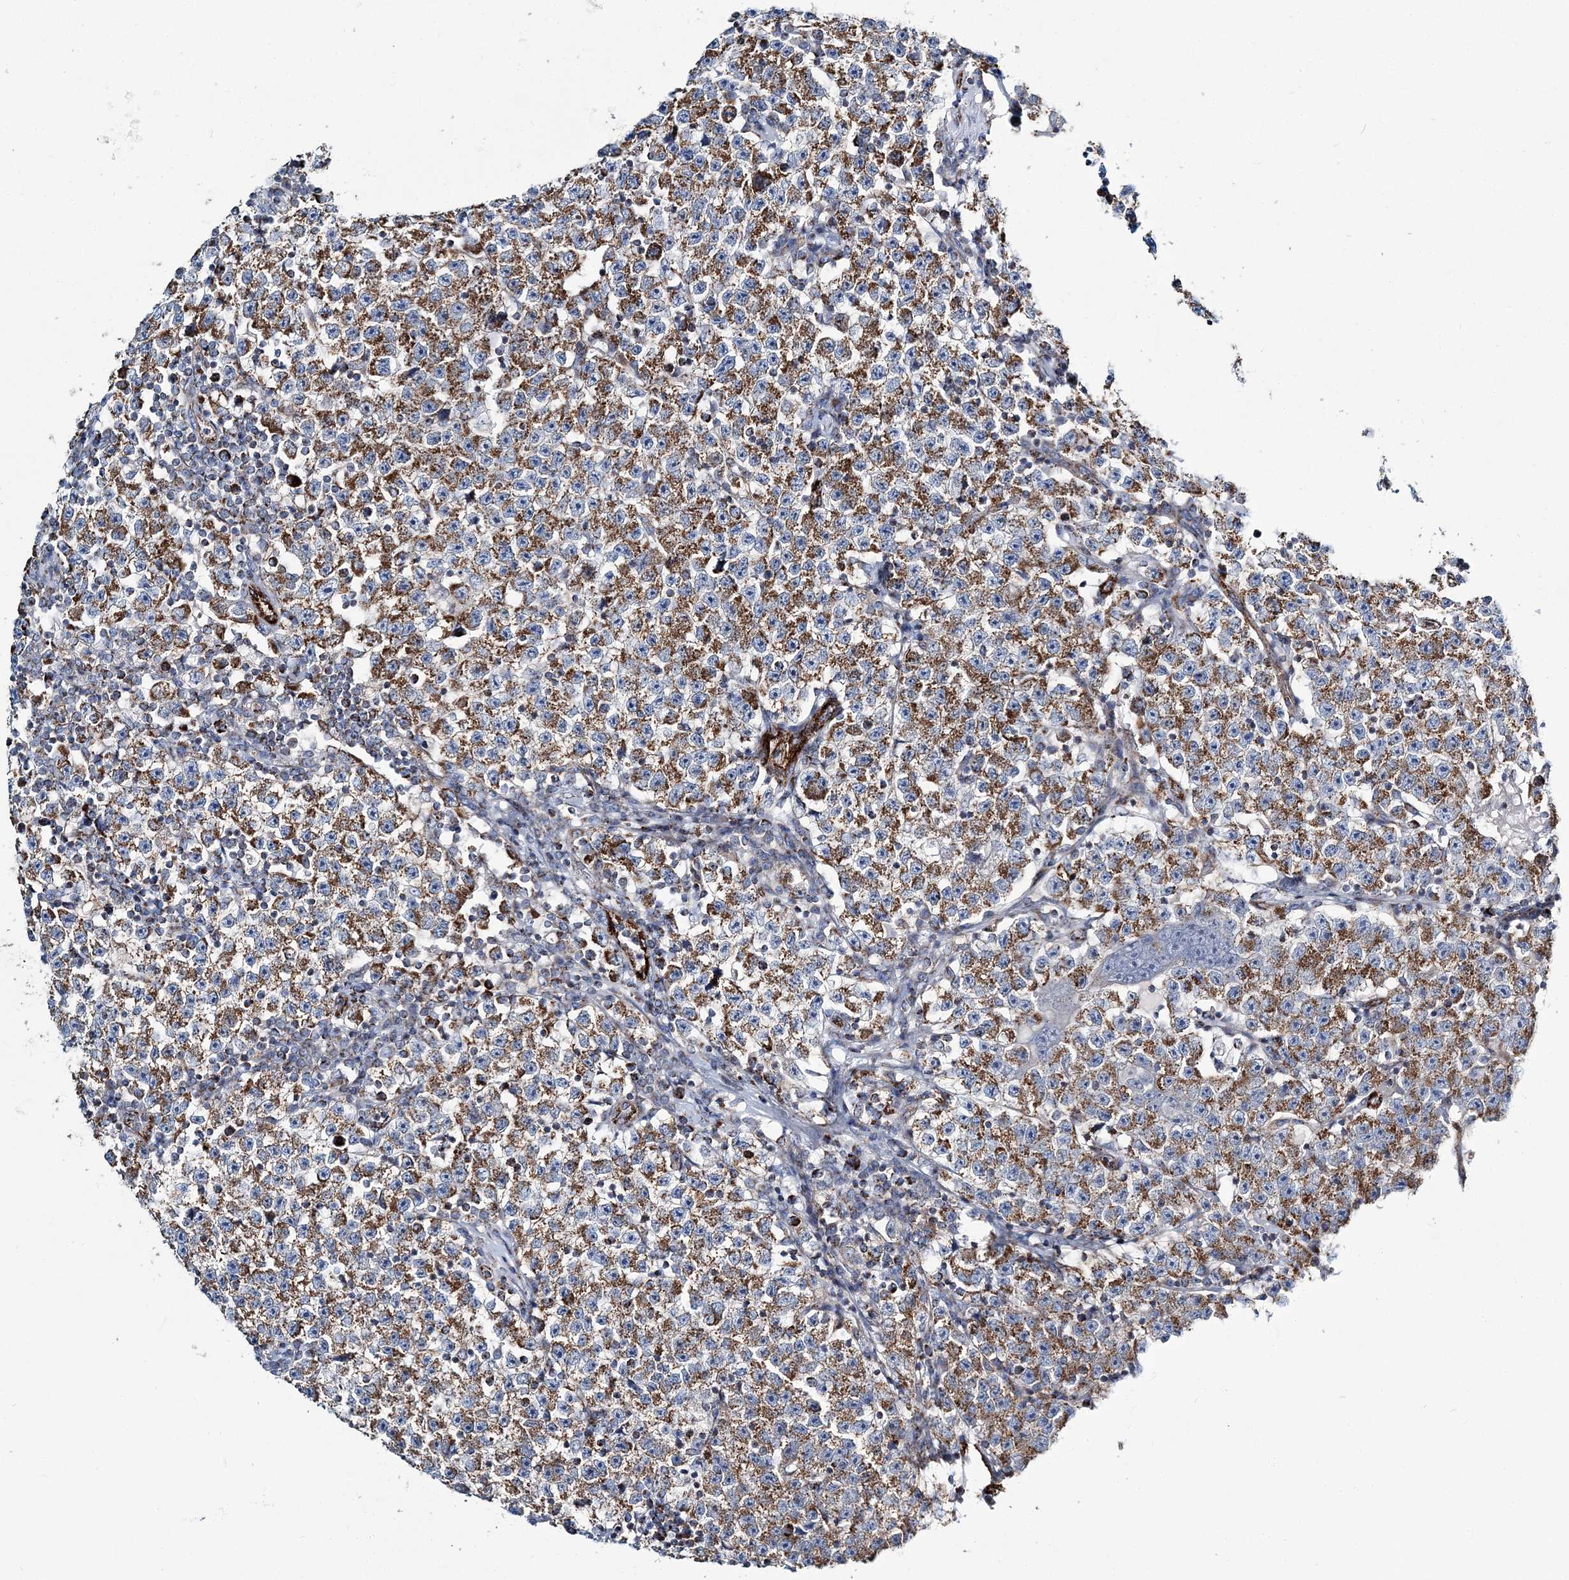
{"staining": {"intensity": "moderate", "quantity": ">75%", "location": "cytoplasmic/membranous"}, "tissue": "testis cancer", "cell_type": "Tumor cells", "image_type": "cancer", "snomed": [{"axis": "morphology", "description": "Seminoma, NOS"}, {"axis": "topography", "description": "Testis"}], "caption": "Immunohistochemistry (IHC) of testis cancer (seminoma) exhibits medium levels of moderate cytoplasmic/membranous positivity in about >75% of tumor cells.", "gene": "ARHGAP6", "patient": {"sex": "male", "age": 22}}